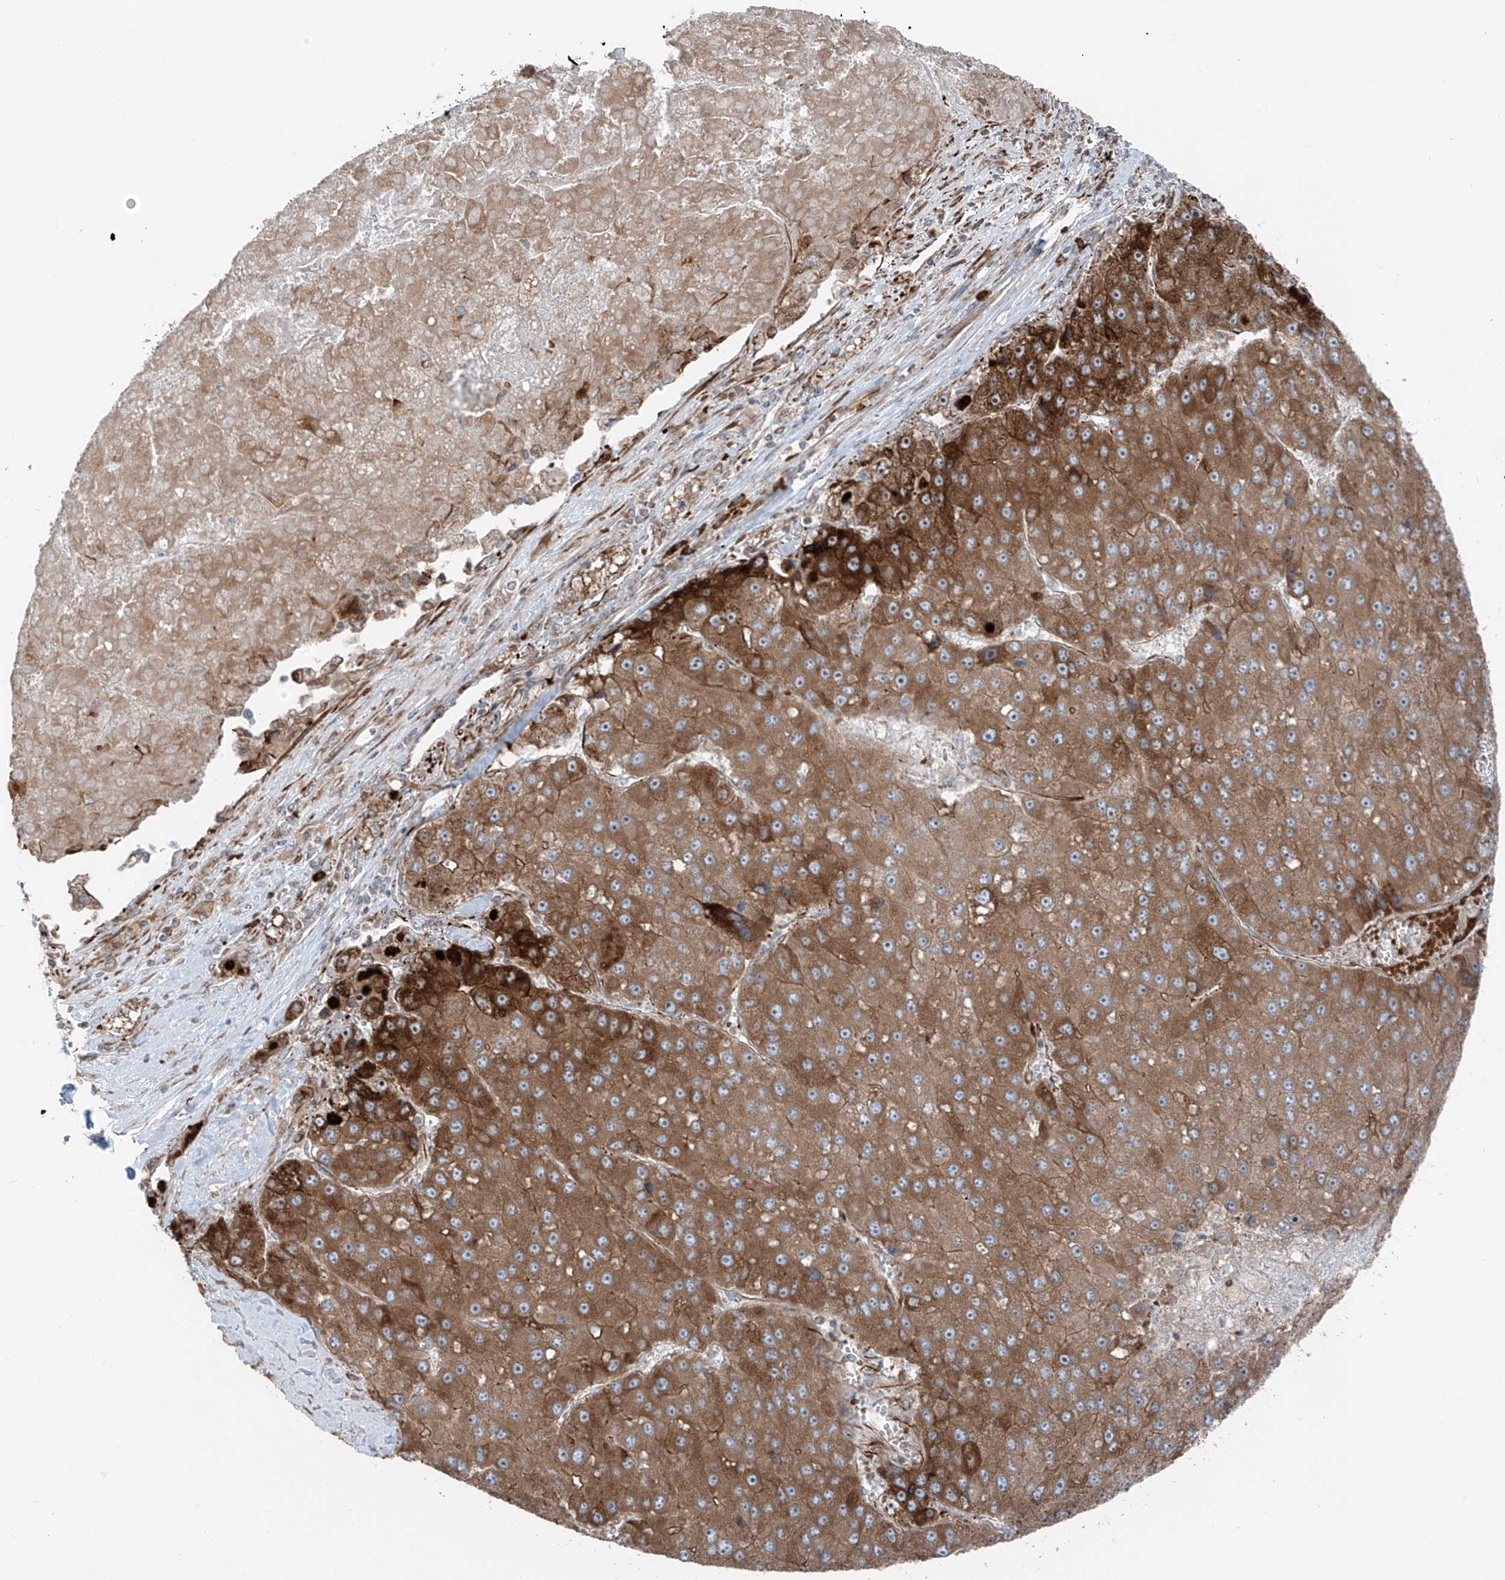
{"staining": {"intensity": "moderate", "quantity": ">75%", "location": "cytoplasmic/membranous"}, "tissue": "liver cancer", "cell_type": "Tumor cells", "image_type": "cancer", "snomed": [{"axis": "morphology", "description": "Carcinoma, Hepatocellular, NOS"}, {"axis": "topography", "description": "Liver"}], "caption": "Human liver cancer stained with a brown dye demonstrates moderate cytoplasmic/membranous positive expression in about >75% of tumor cells.", "gene": "ERLEC1", "patient": {"sex": "female", "age": 73}}